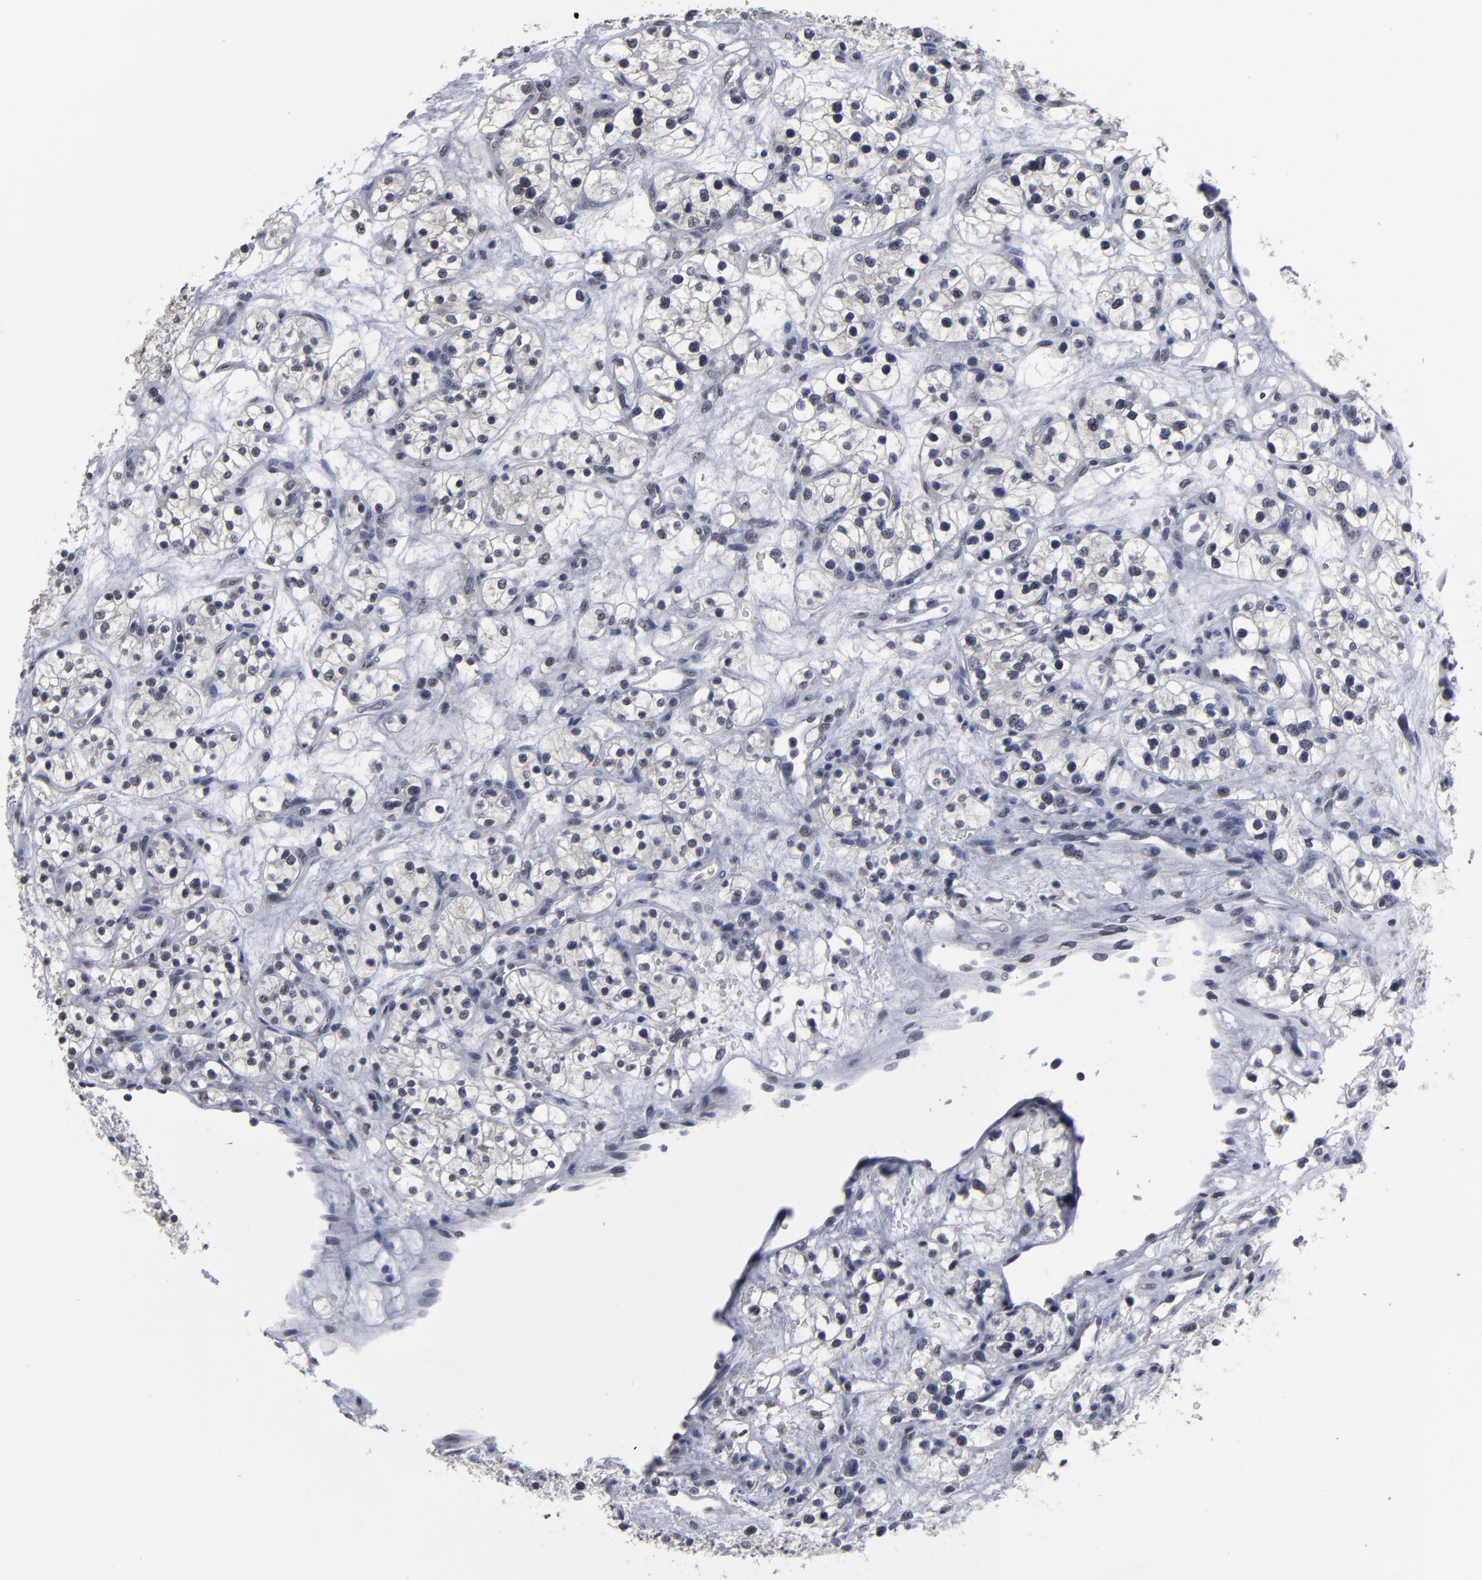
{"staining": {"intensity": "negative", "quantity": "none", "location": "none"}, "tissue": "renal cancer", "cell_type": "Tumor cells", "image_type": "cancer", "snomed": [{"axis": "morphology", "description": "Adenocarcinoma, NOS"}, {"axis": "topography", "description": "Kidney"}], "caption": "This photomicrograph is of adenocarcinoma (renal) stained with immunohistochemistry to label a protein in brown with the nuclei are counter-stained blue. There is no staining in tumor cells.", "gene": "SSRP1", "patient": {"sex": "female", "age": 60}}